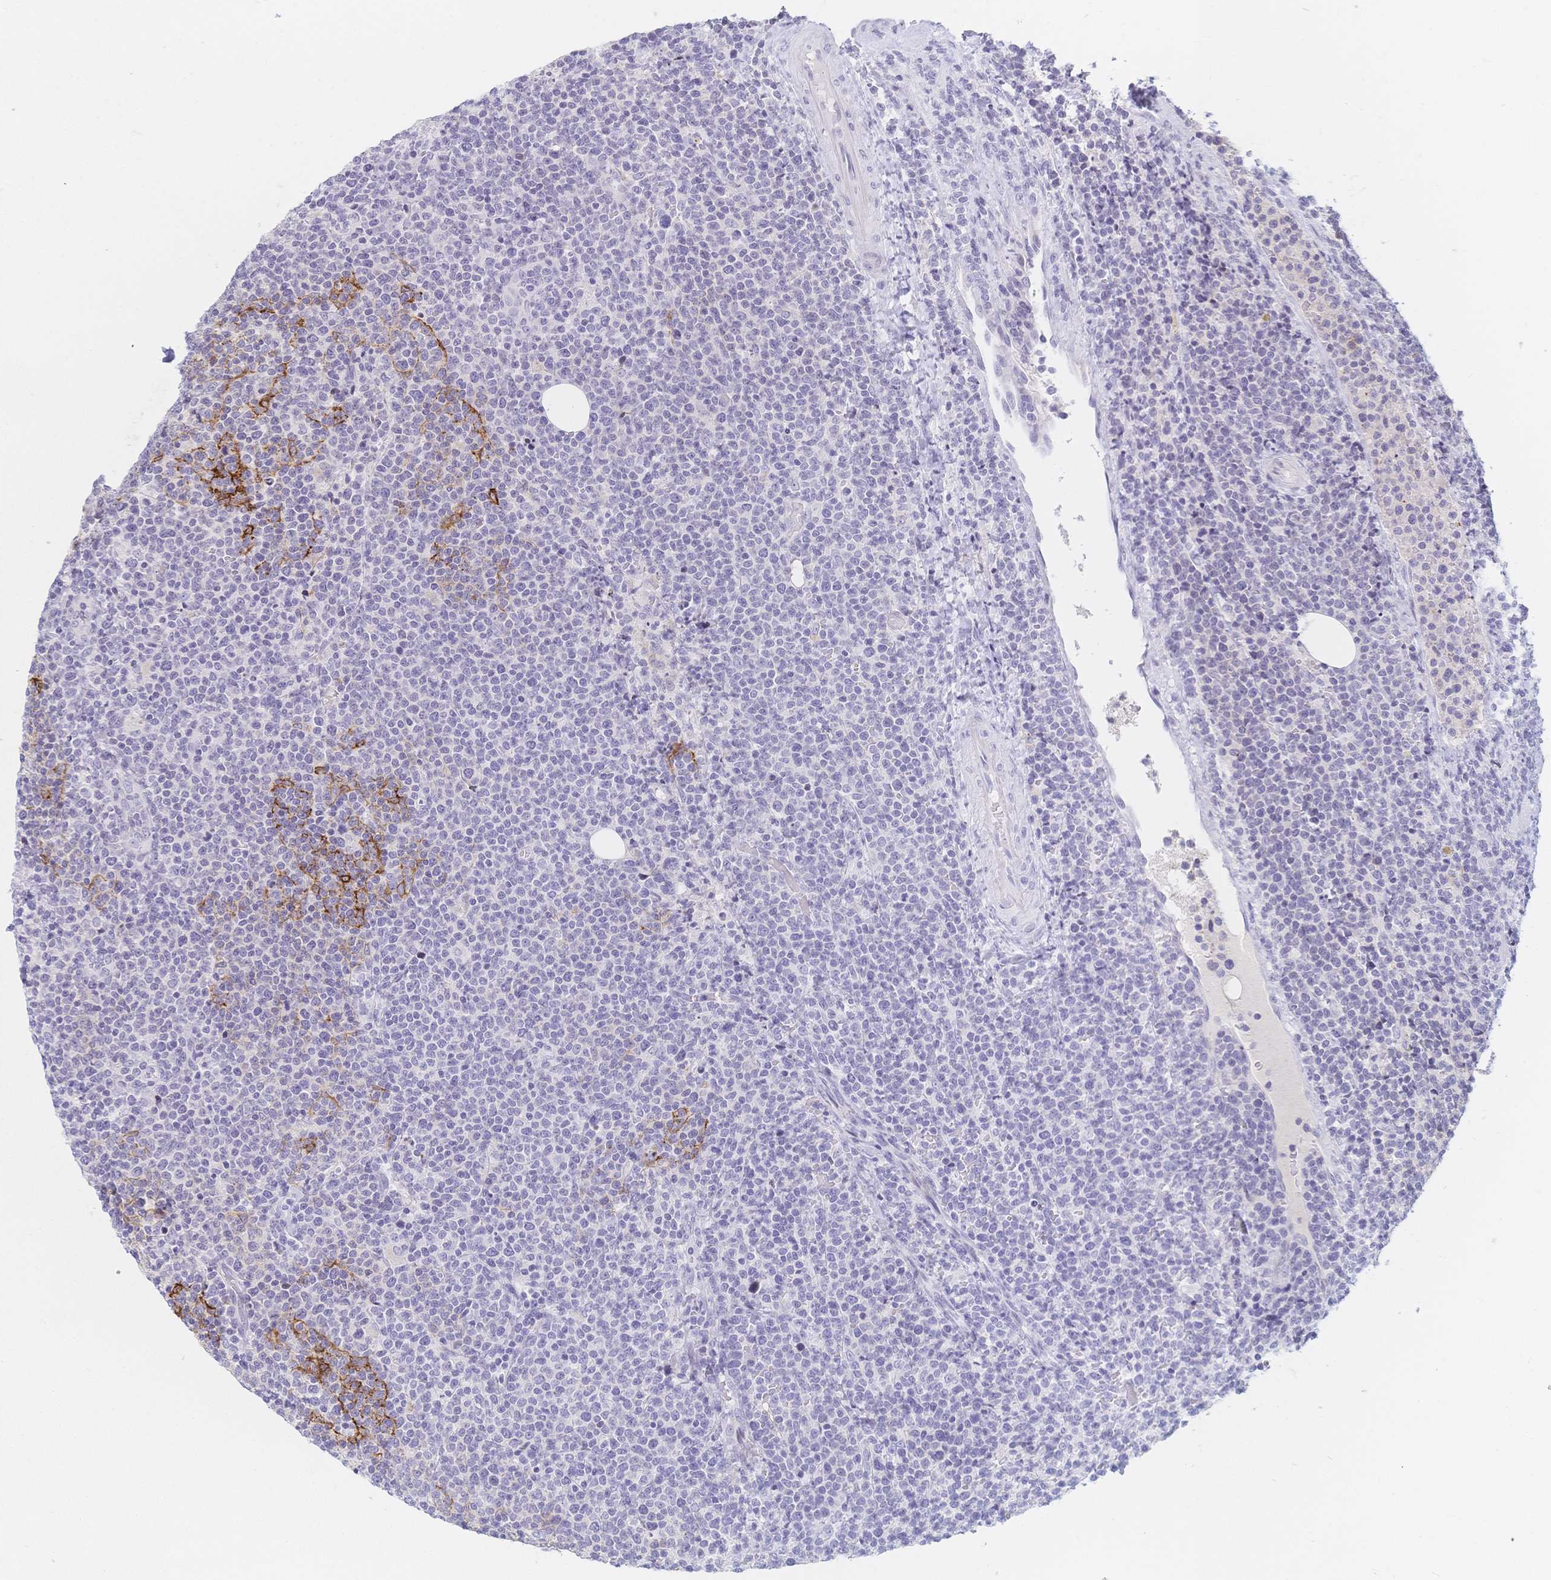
{"staining": {"intensity": "negative", "quantity": "none", "location": "none"}, "tissue": "lymphoma", "cell_type": "Tumor cells", "image_type": "cancer", "snomed": [{"axis": "morphology", "description": "Malignant lymphoma, non-Hodgkin's type, High grade"}, {"axis": "topography", "description": "Lymph node"}], "caption": "Histopathology image shows no protein positivity in tumor cells of high-grade malignant lymphoma, non-Hodgkin's type tissue.", "gene": "CR2", "patient": {"sex": "male", "age": 61}}